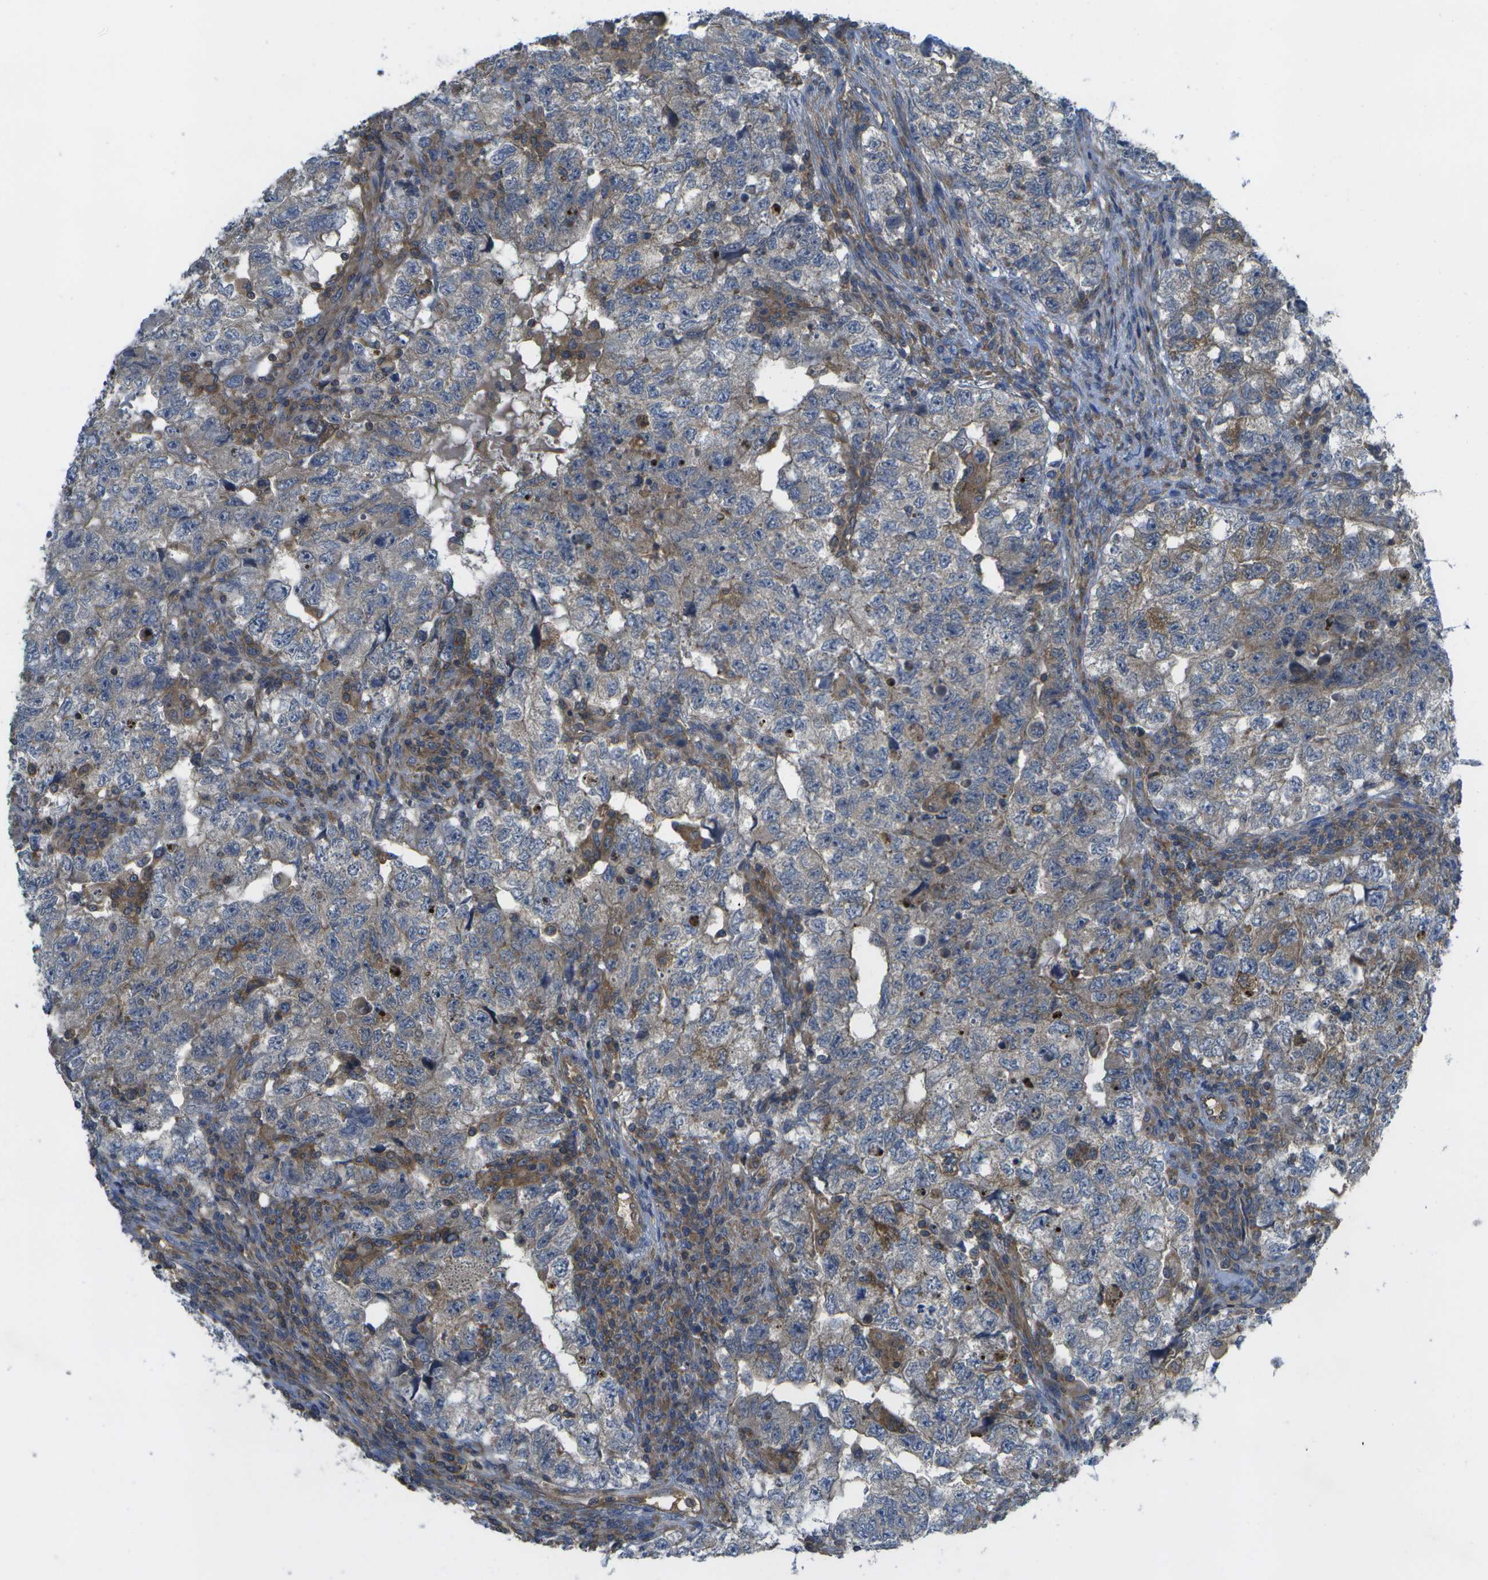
{"staining": {"intensity": "weak", "quantity": "25%-75%", "location": "cytoplasmic/membranous"}, "tissue": "testis cancer", "cell_type": "Tumor cells", "image_type": "cancer", "snomed": [{"axis": "morphology", "description": "Carcinoma, Embryonal, NOS"}, {"axis": "topography", "description": "Testis"}], "caption": "This is an image of IHC staining of testis embryonal carcinoma, which shows weak staining in the cytoplasmic/membranous of tumor cells.", "gene": "DPM3", "patient": {"sex": "male", "age": 36}}